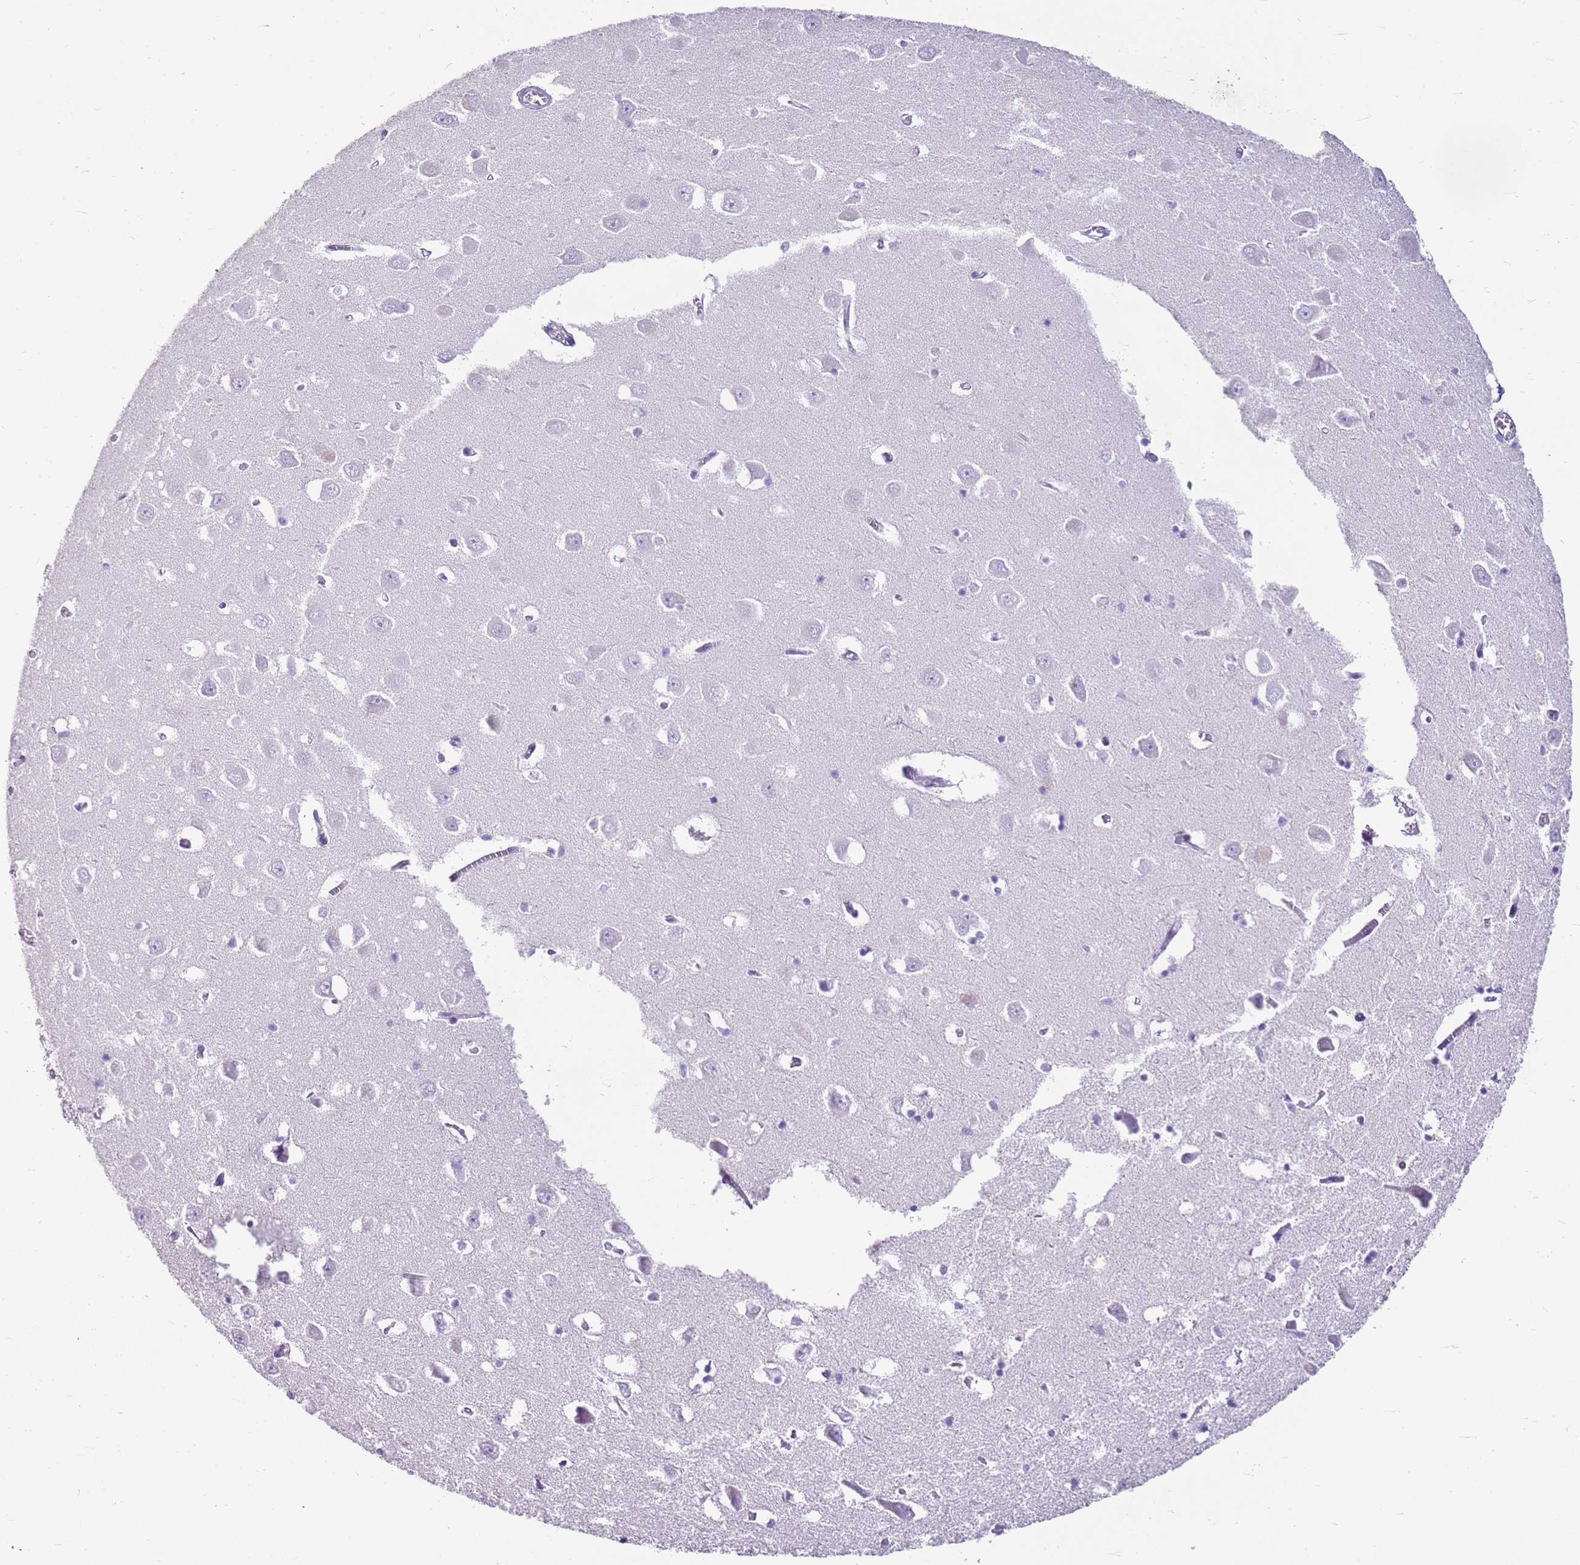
{"staining": {"intensity": "negative", "quantity": "none", "location": "none"}, "tissue": "hippocampus", "cell_type": "Glial cells", "image_type": "normal", "snomed": [{"axis": "morphology", "description": "Normal tissue, NOS"}, {"axis": "topography", "description": "Hippocampus"}], "caption": "This image is of benign hippocampus stained with immunohistochemistry to label a protein in brown with the nuclei are counter-stained blue. There is no staining in glial cells. The staining is performed using DAB (3,3'-diaminobenzidine) brown chromogen with nuclei counter-stained in using hematoxylin.", "gene": "FABP2", "patient": {"sex": "male", "age": 70}}